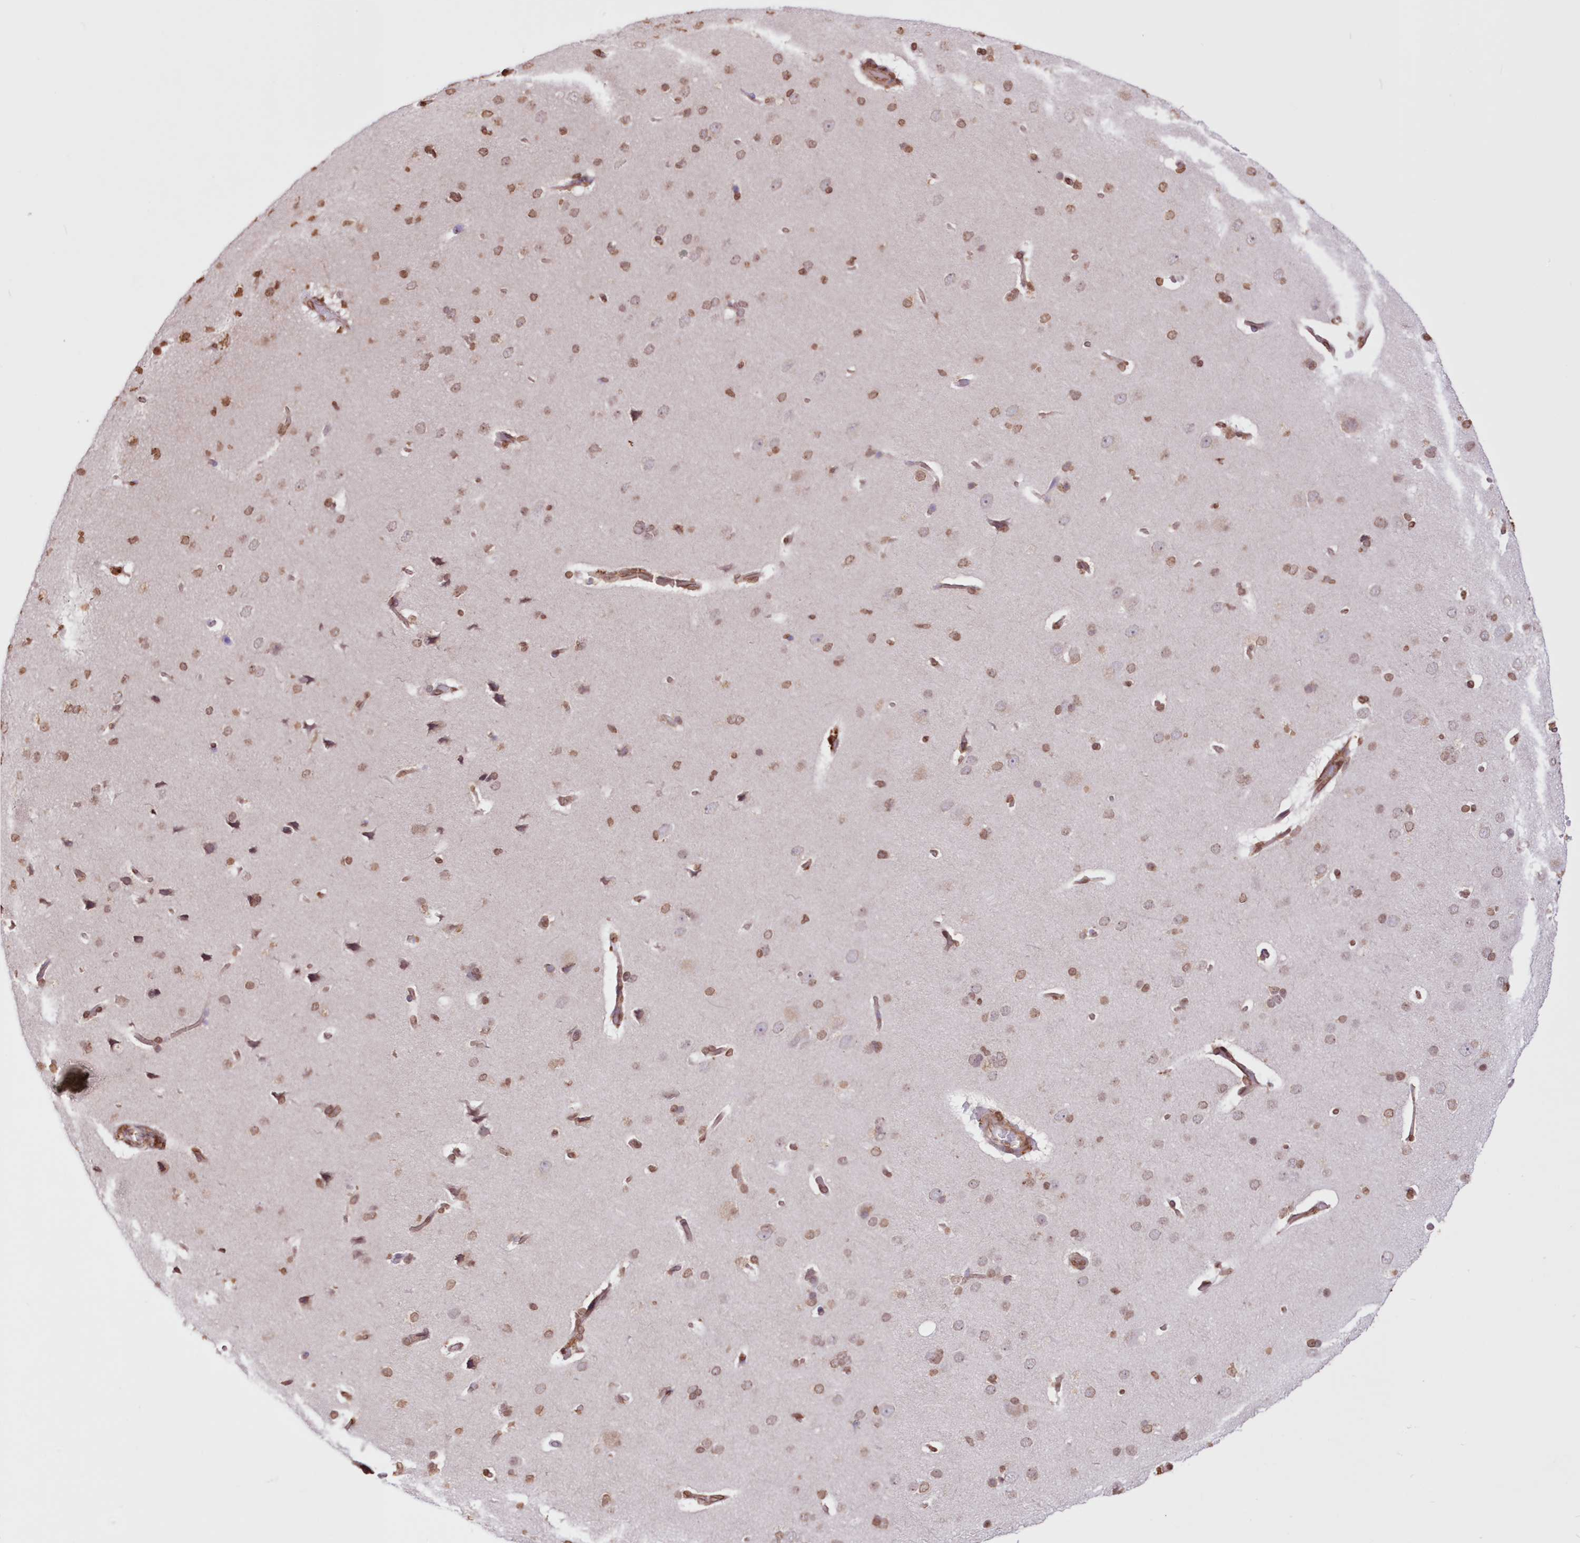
{"staining": {"intensity": "moderate", "quantity": ">75%", "location": "cytoplasmic/membranous,nuclear"}, "tissue": "cerebral cortex", "cell_type": "Endothelial cells", "image_type": "normal", "snomed": [{"axis": "morphology", "description": "Normal tissue, NOS"}, {"axis": "topography", "description": "Cerebral cortex"}], "caption": "Cerebral cortex stained for a protein (brown) reveals moderate cytoplasmic/membranous,nuclear positive staining in approximately >75% of endothelial cells.", "gene": "FCHO2", "patient": {"sex": "male", "age": 62}}